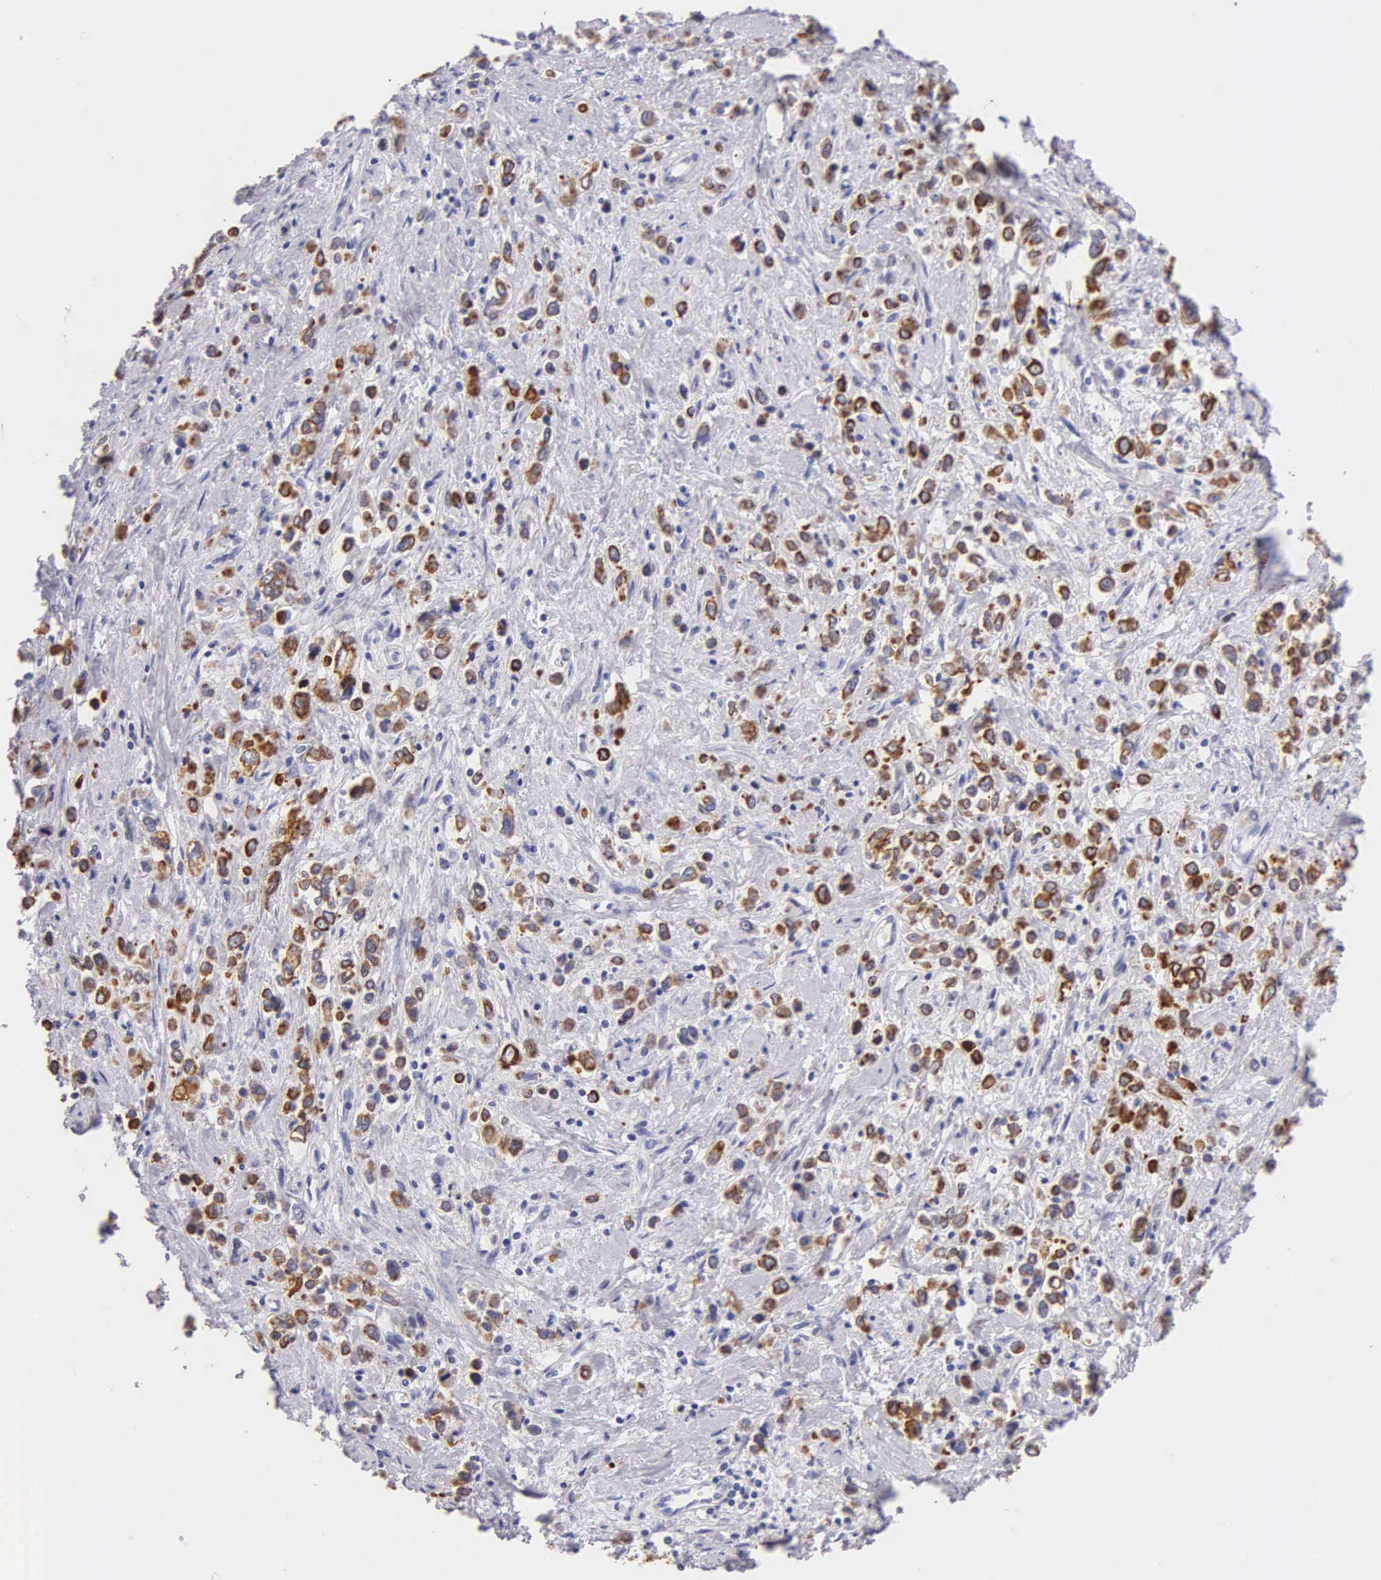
{"staining": {"intensity": "moderate", "quantity": "25%-75%", "location": "cytoplasmic/membranous"}, "tissue": "stomach cancer", "cell_type": "Tumor cells", "image_type": "cancer", "snomed": [{"axis": "morphology", "description": "Adenocarcinoma, NOS"}, {"axis": "topography", "description": "Stomach, upper"}], "caption": "Stomach cancer tissue shows moderate cytoplasmic/membranous positivity in approximately 25%-75% of tumor cells The staining was performed using DAB (3,3'-diaminobenzidine), with brown indicating positive protein expression. Nuclei are stained blue with hematoxylin.", "gene": "KRT17", "patient": {"sex": "male", "age": 76}}